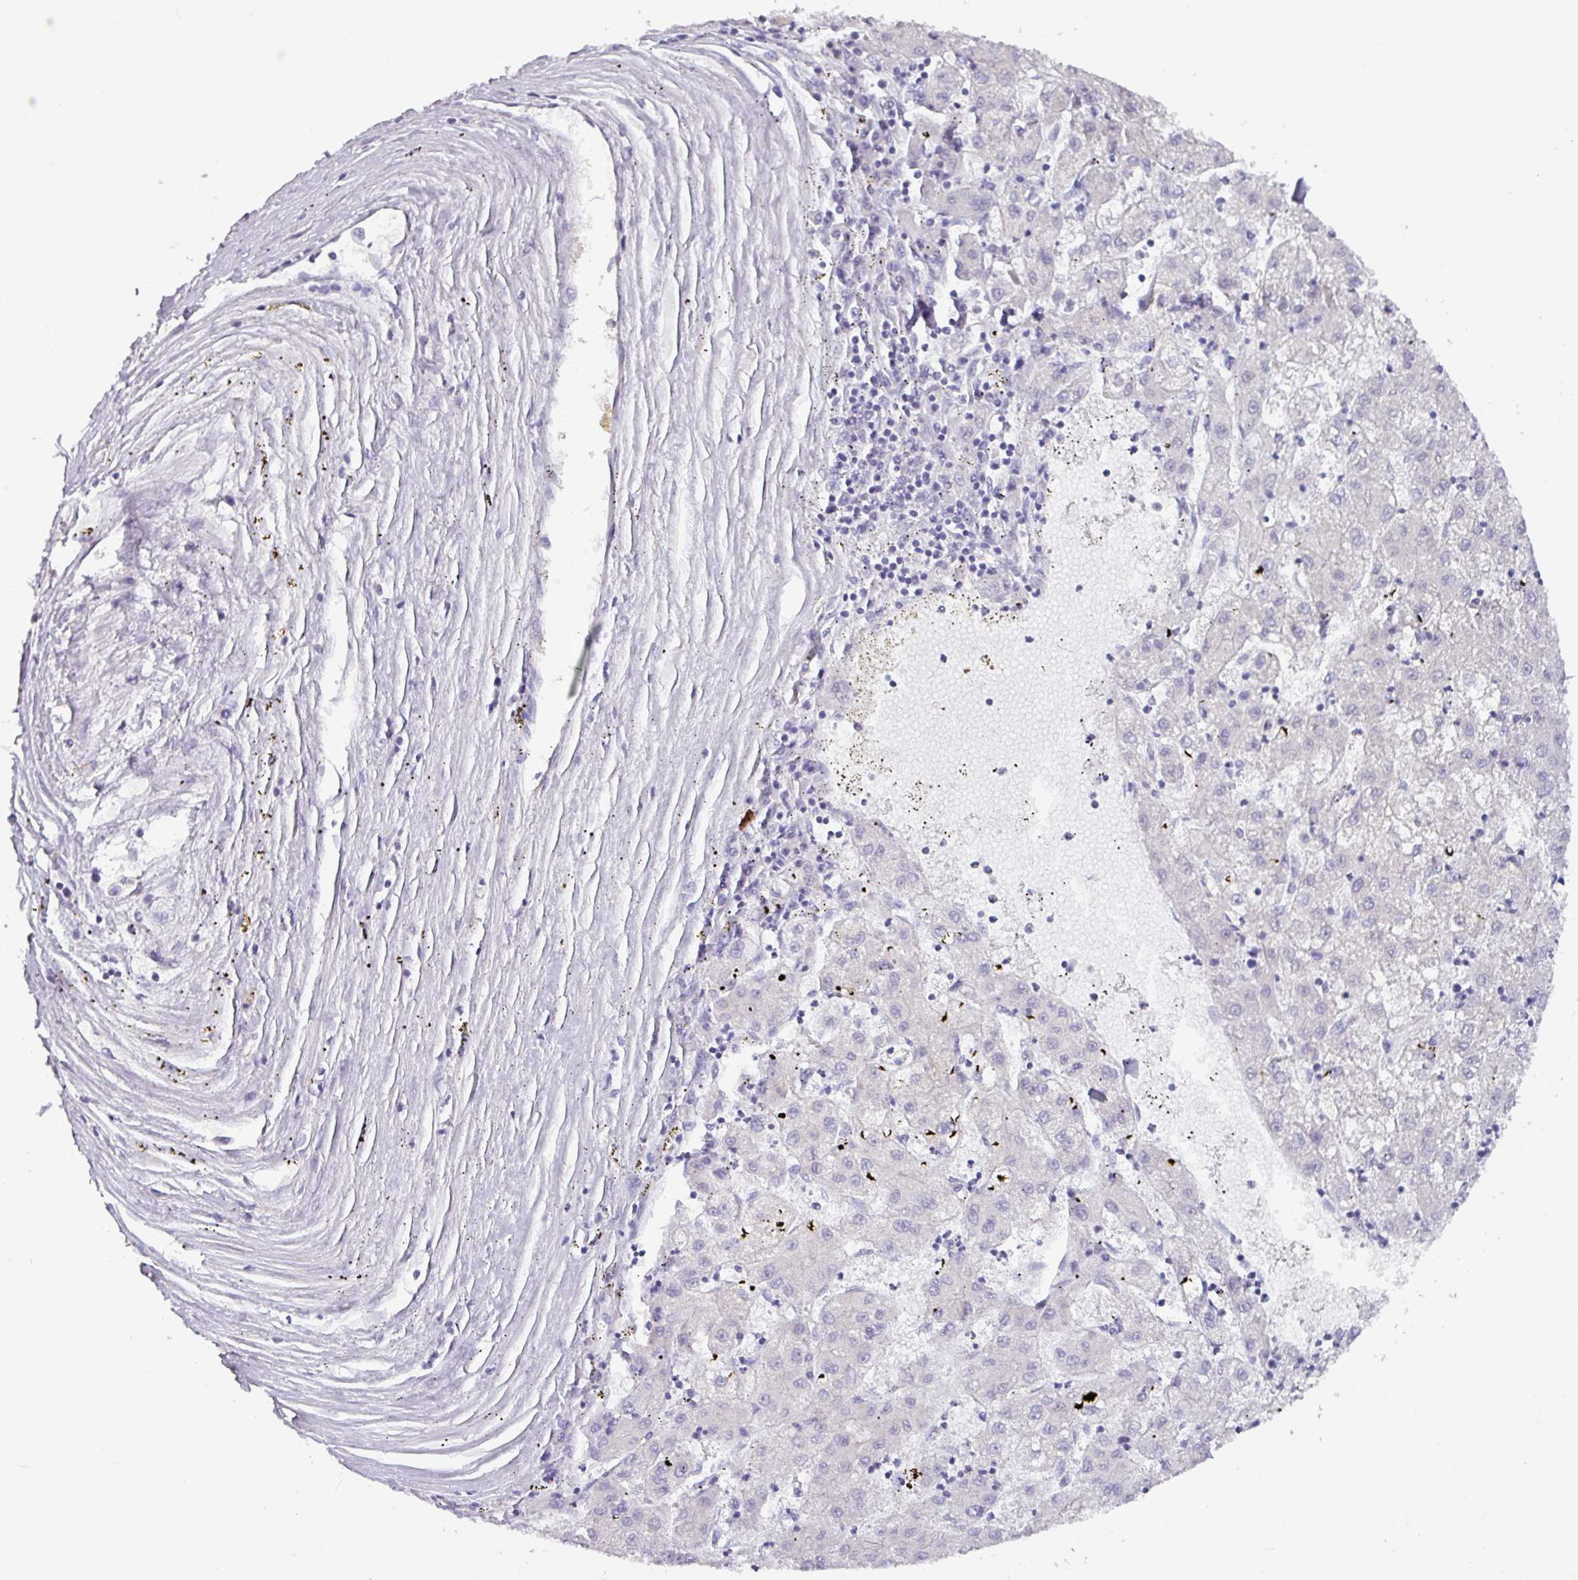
{"staining": {"intensity": "negative", "quantity": "none", "location": "none"}, "tissue": "liver cancer", "cell_type": "Tumor cells", "image_type": "cancer", "snomed": [{"axis": "morphology", "description": "Carcinoma, Hepatocellular, NOS"}, {"axis": "topography", "description": "Liver"}], "caption": "Immunohistochemistry photomicrograph of liver hepatocellular carcinoma stained for a protein (brown), which shows no expression in tumor cells.", "gene": "RGS16", "patient": {"sex": "male", "age": 72}}